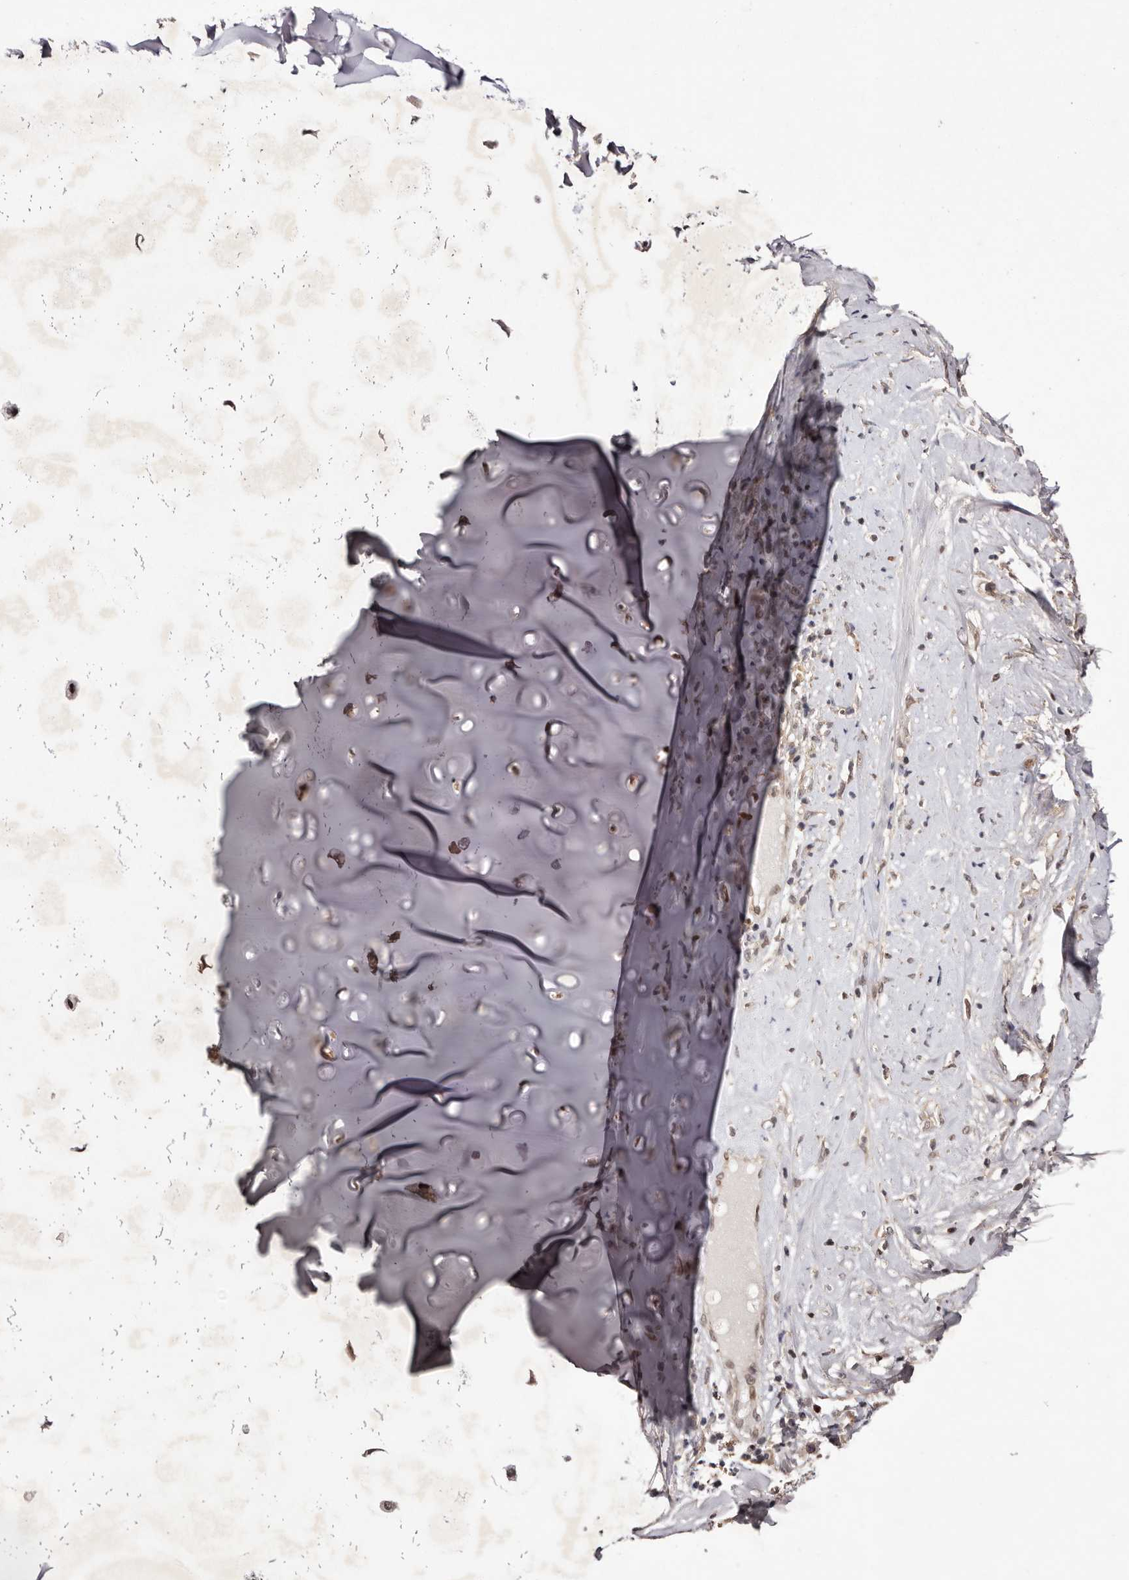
{"staining": {"intensity": "weak", "quantity": "25%-75%", "location": "cytoplasmic/membranous"}, "tissue": "adipose tissue", "cell_type": "Adipocytes", "image_type": "normal", "snomed": [{"axis": "morphology", "description": "Normal tissue, NOS"}, {"axis": "morphology", "description": "Basal cell carcinoma"}, {"axis": "topography", "description": "Cartilage tissue"}, {"axis": "topography", "description": "Nasopharynx"}, {"axis": "topography", "description": "Oral tissue"}], "caption": "Immunohistochemistry micrograph of unremarkable adipose tissue: adipose tissue stained using IHC reveals low levels of weak protein expression localized specifically in the cytoplasmic/membranous of adipocytes, appearing as a cytoplasmic/membranous brown color.", "gene": "FBXO5", "patient": {"sex": "female", "age": 77}}